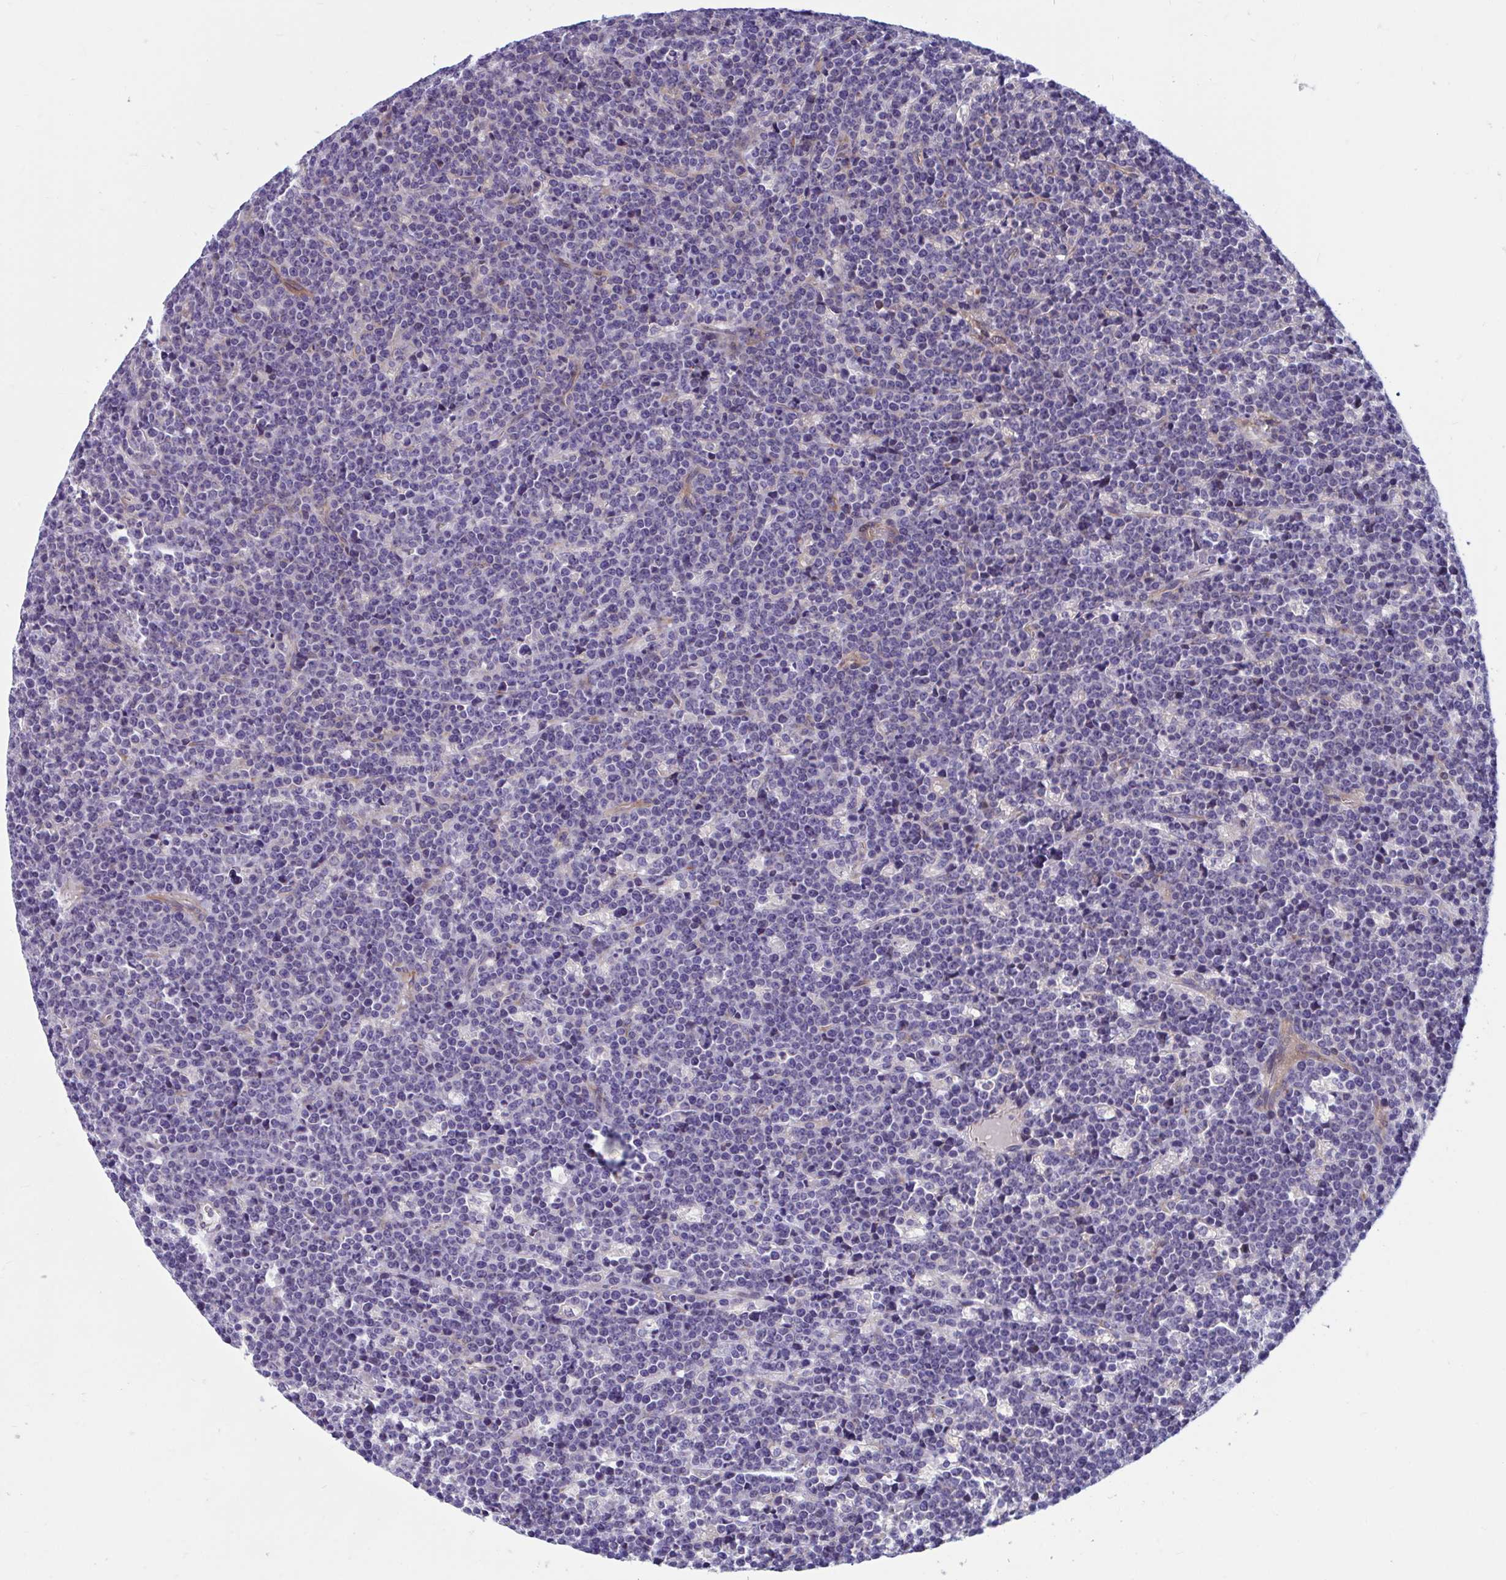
{"staining": {"intensity": "negative", "quantity": "none", "location": "none"}, "tissue": "lymphoma", "cell_type": "Tumor cells", "image_type": "cancer", "snomed": [{"axis": "morphology", "description": "Malignant lymphoma, non-Hodgkin's type, High grade"}, {"axis": "topography", "description": "Ovary"}], "caption": "This is an IHC image of malignant lymphoma, non-Hodgkin's type (high-grade). There is no staining in tumor cells.", "gene": "WBP1", "patient": {"sex": "female", "age": 56}}